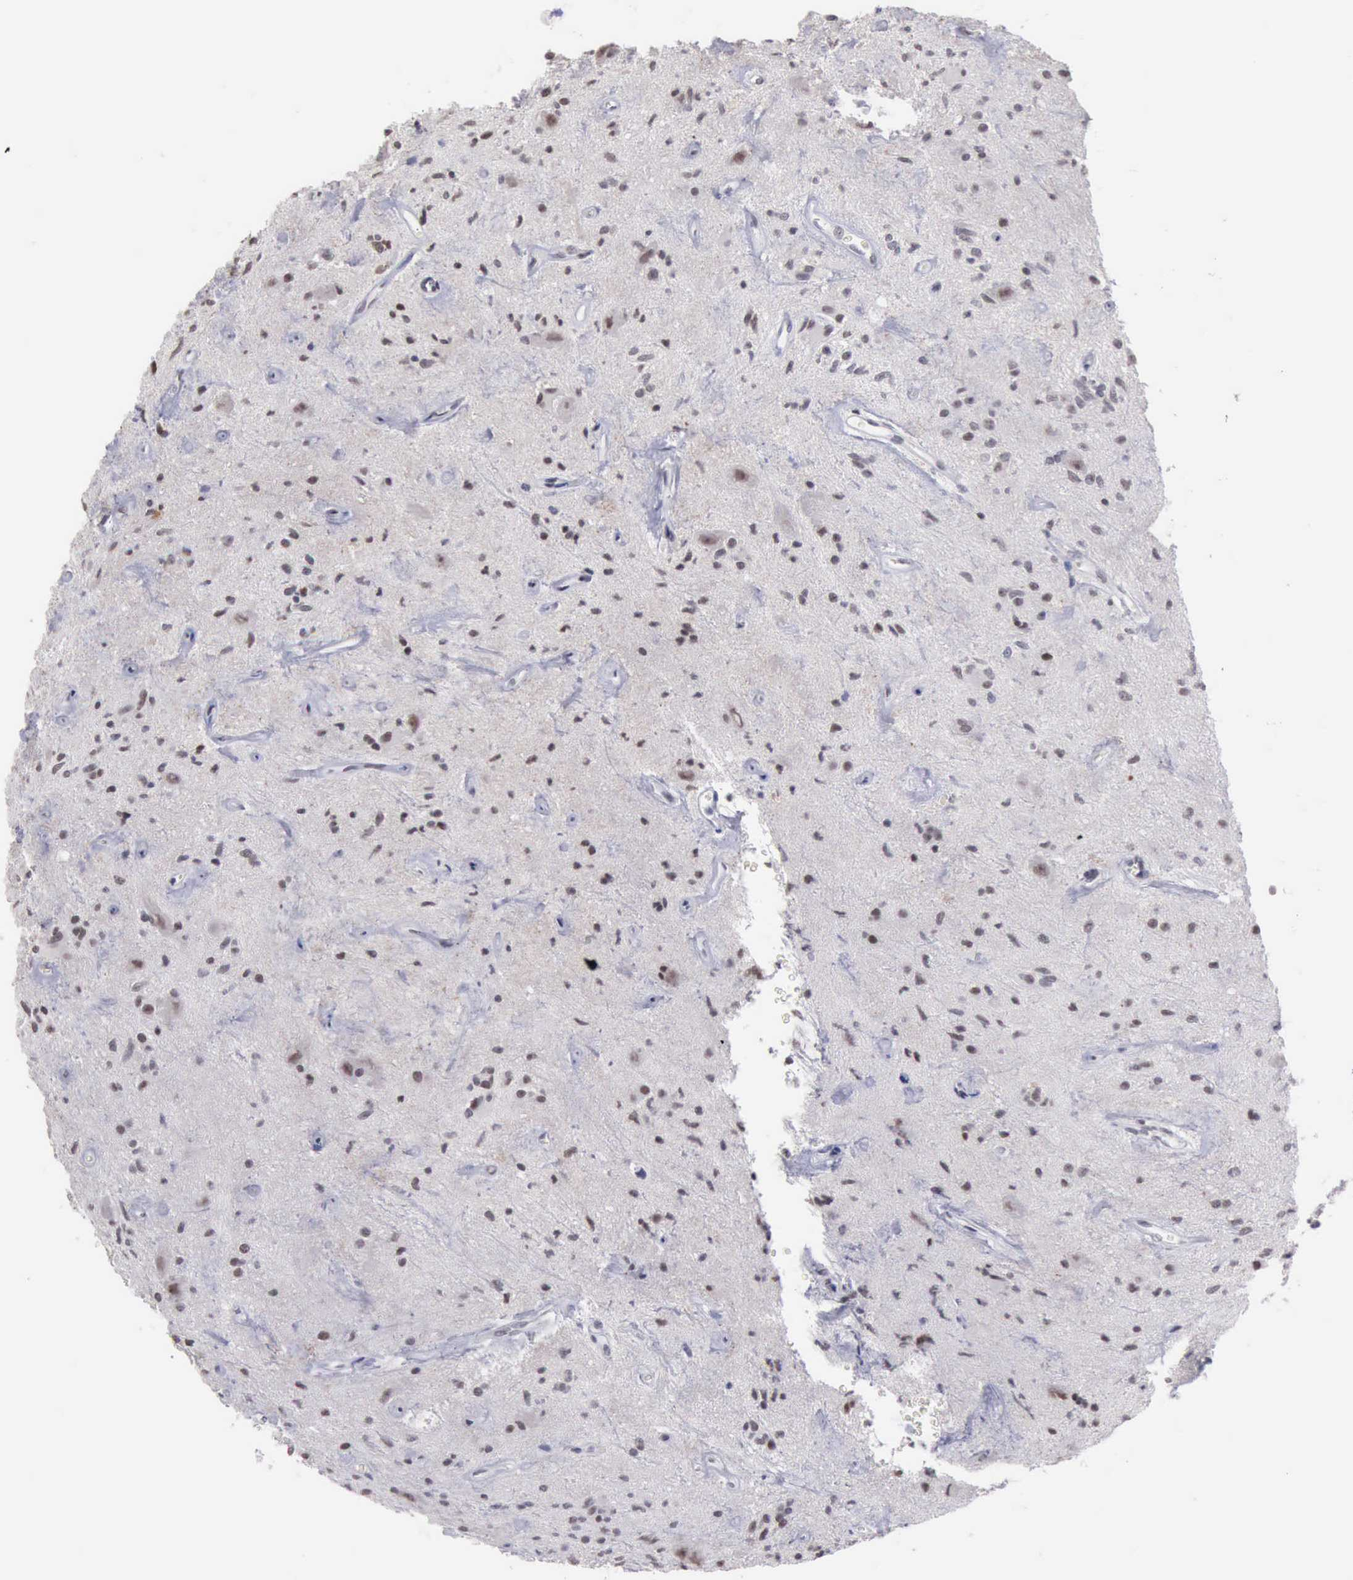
{"staining": {"intensity": "weak", "quantity": "<25%", "location": "nuclear"}, "tissue": "glioma", "cell_type": "Tumor cells", "image_type": "cancer", "snomed": [{"axis": "morphology", "description": "Glioma, malignant, Low grade"}, {"axis": "topography", "description": "Brain"}], "caption": "Tumor cells show no significant staining in malignant glioma (low-grade).", "gene": "TAF1", "patient": {"sex": "female", "age": 15}}